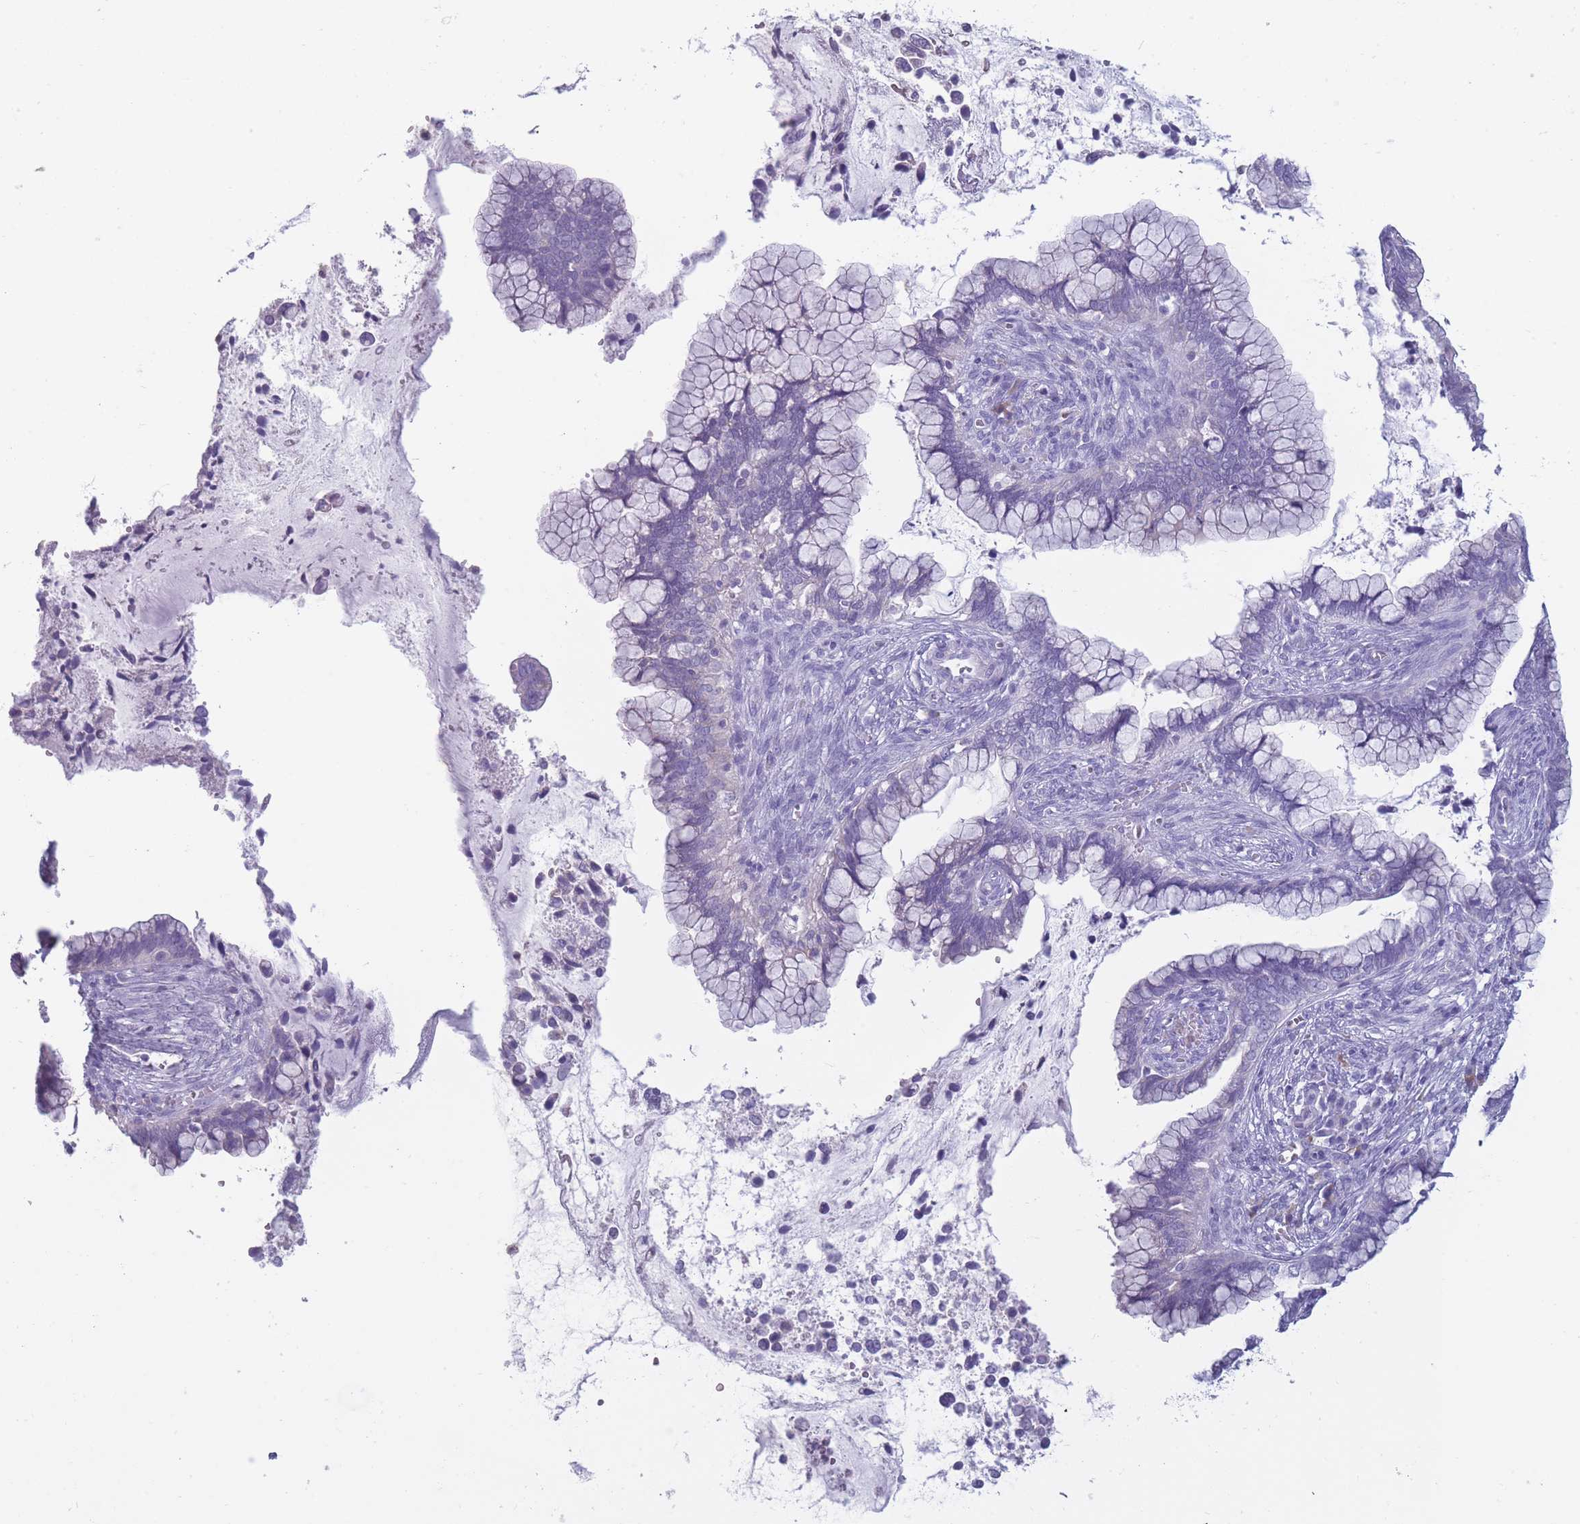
{"staining": {"intensity": "negative", "quantity": "none", "location": "none"}, "tissue": "cervical cancer", "cell_type": "Tumor cells", "image_type": "cancer", "snomed": [{"axis": "morphology", "description": "Adenocarcinoma, NOS"}, {"axis": "topography", "description": "Cervix"}], "caption": "This image is of cervical adenocarcinoma stained with IHC to label a protein in brown with the nuclei are counter-stained blue. There is no staining in tumor cells.", "gene": "DCANP1", "patient": {"sex": "female", "age": 44}}